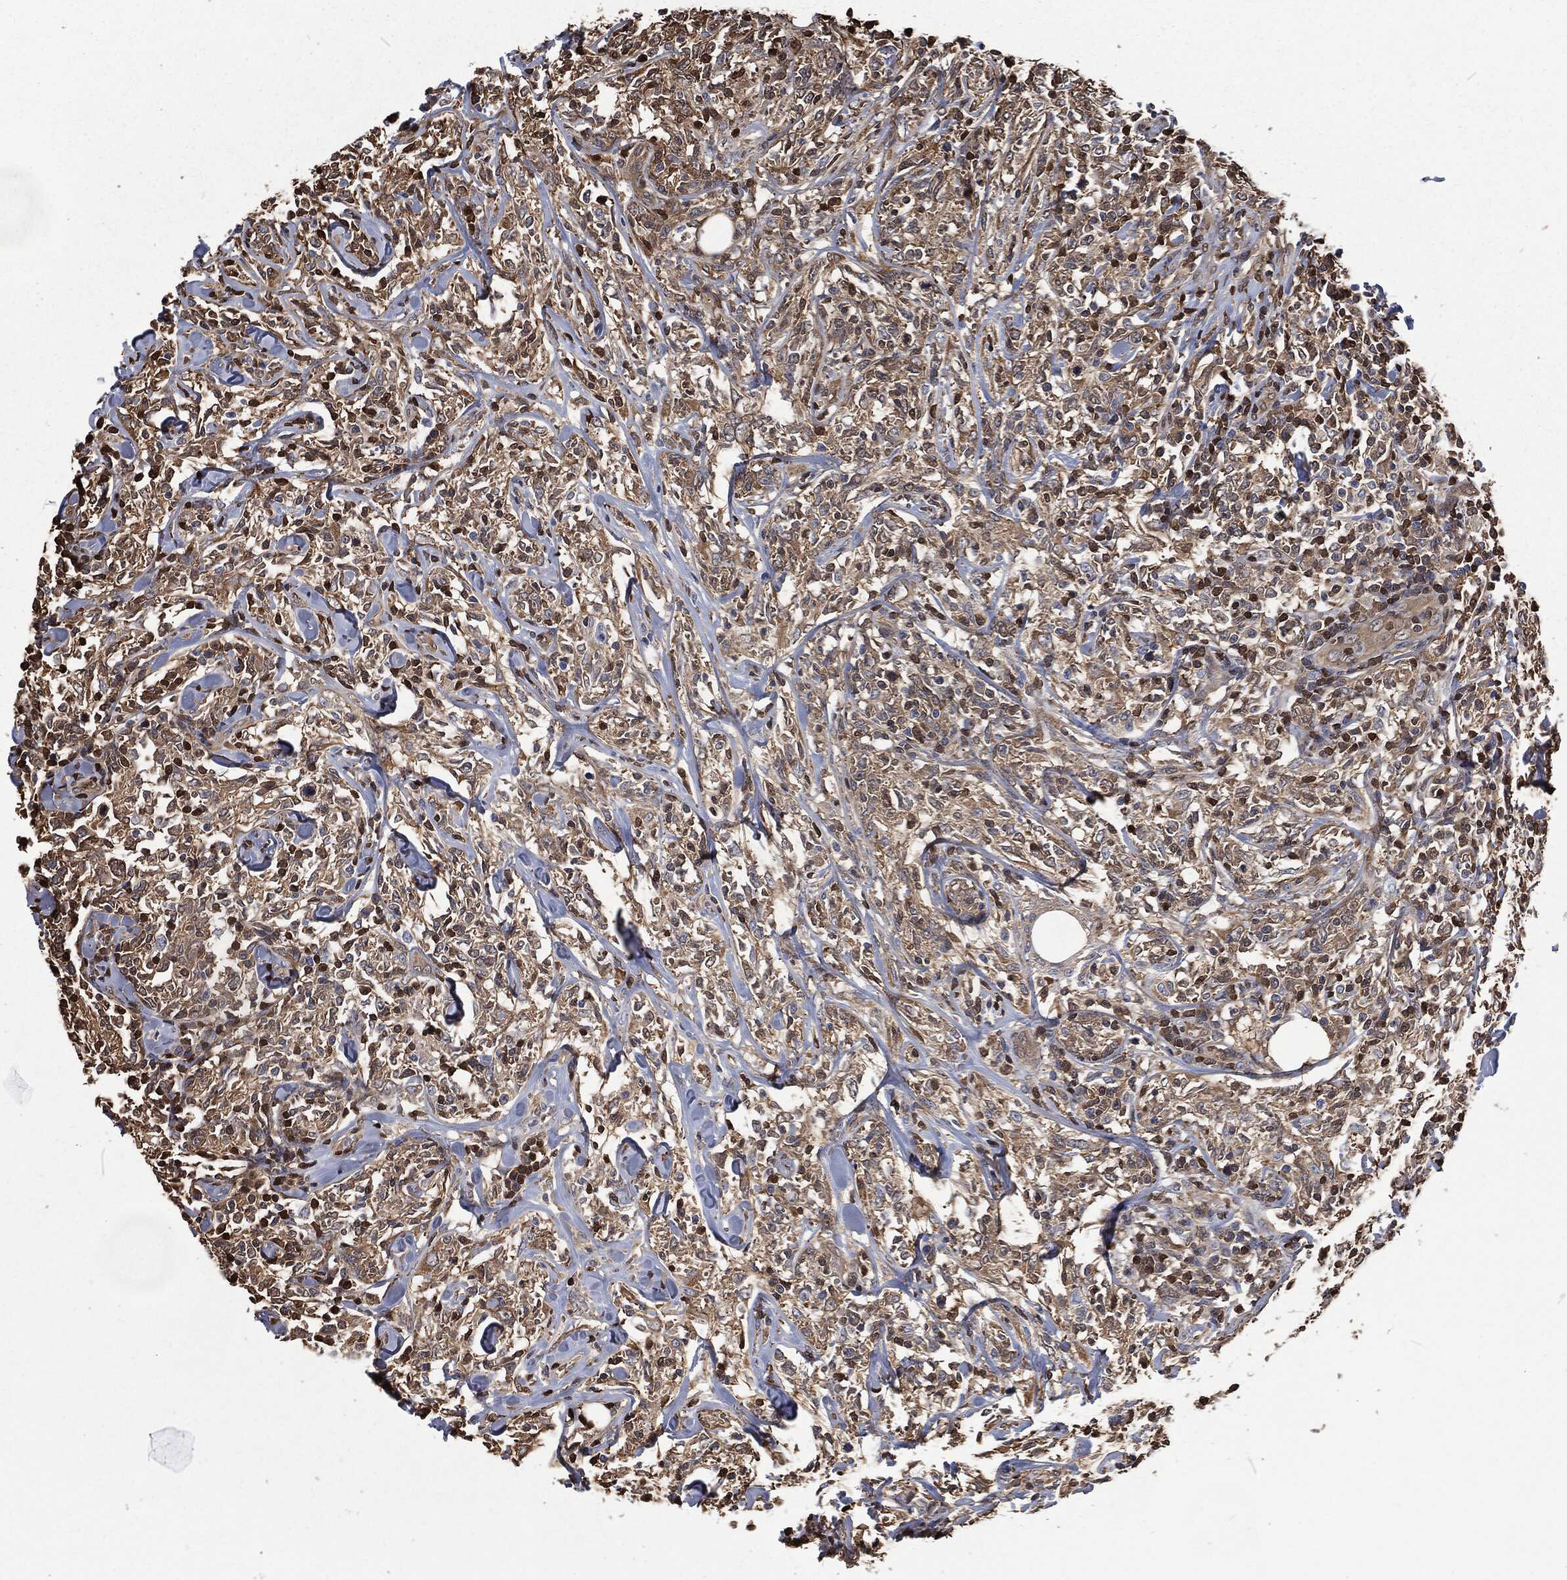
{"staining": {"intensity": "moderate", "quantity": "25%-75%", "location": "cytoplasmic/membranous"}, "tissue": "lymphoma", "cell_type": "Tumor cells", "image_type": "cancer", "snomed": [{"axis": "morphology", "description": "Malignant lymphoma, non-Hodgkin's type, High grade"}, {"axis": "topography", "description": "Lymph node"}], "caption": "Immunohistochemical staining of human malignant lymphoma, non-Hodgkin's type (high-grade) displays medium levels of moderate cytoplasmic/membranous expression in about 25%-75% of tumor cells.", "gene": "PRDX4", "patient": {"sex": "female", "age": 84}}